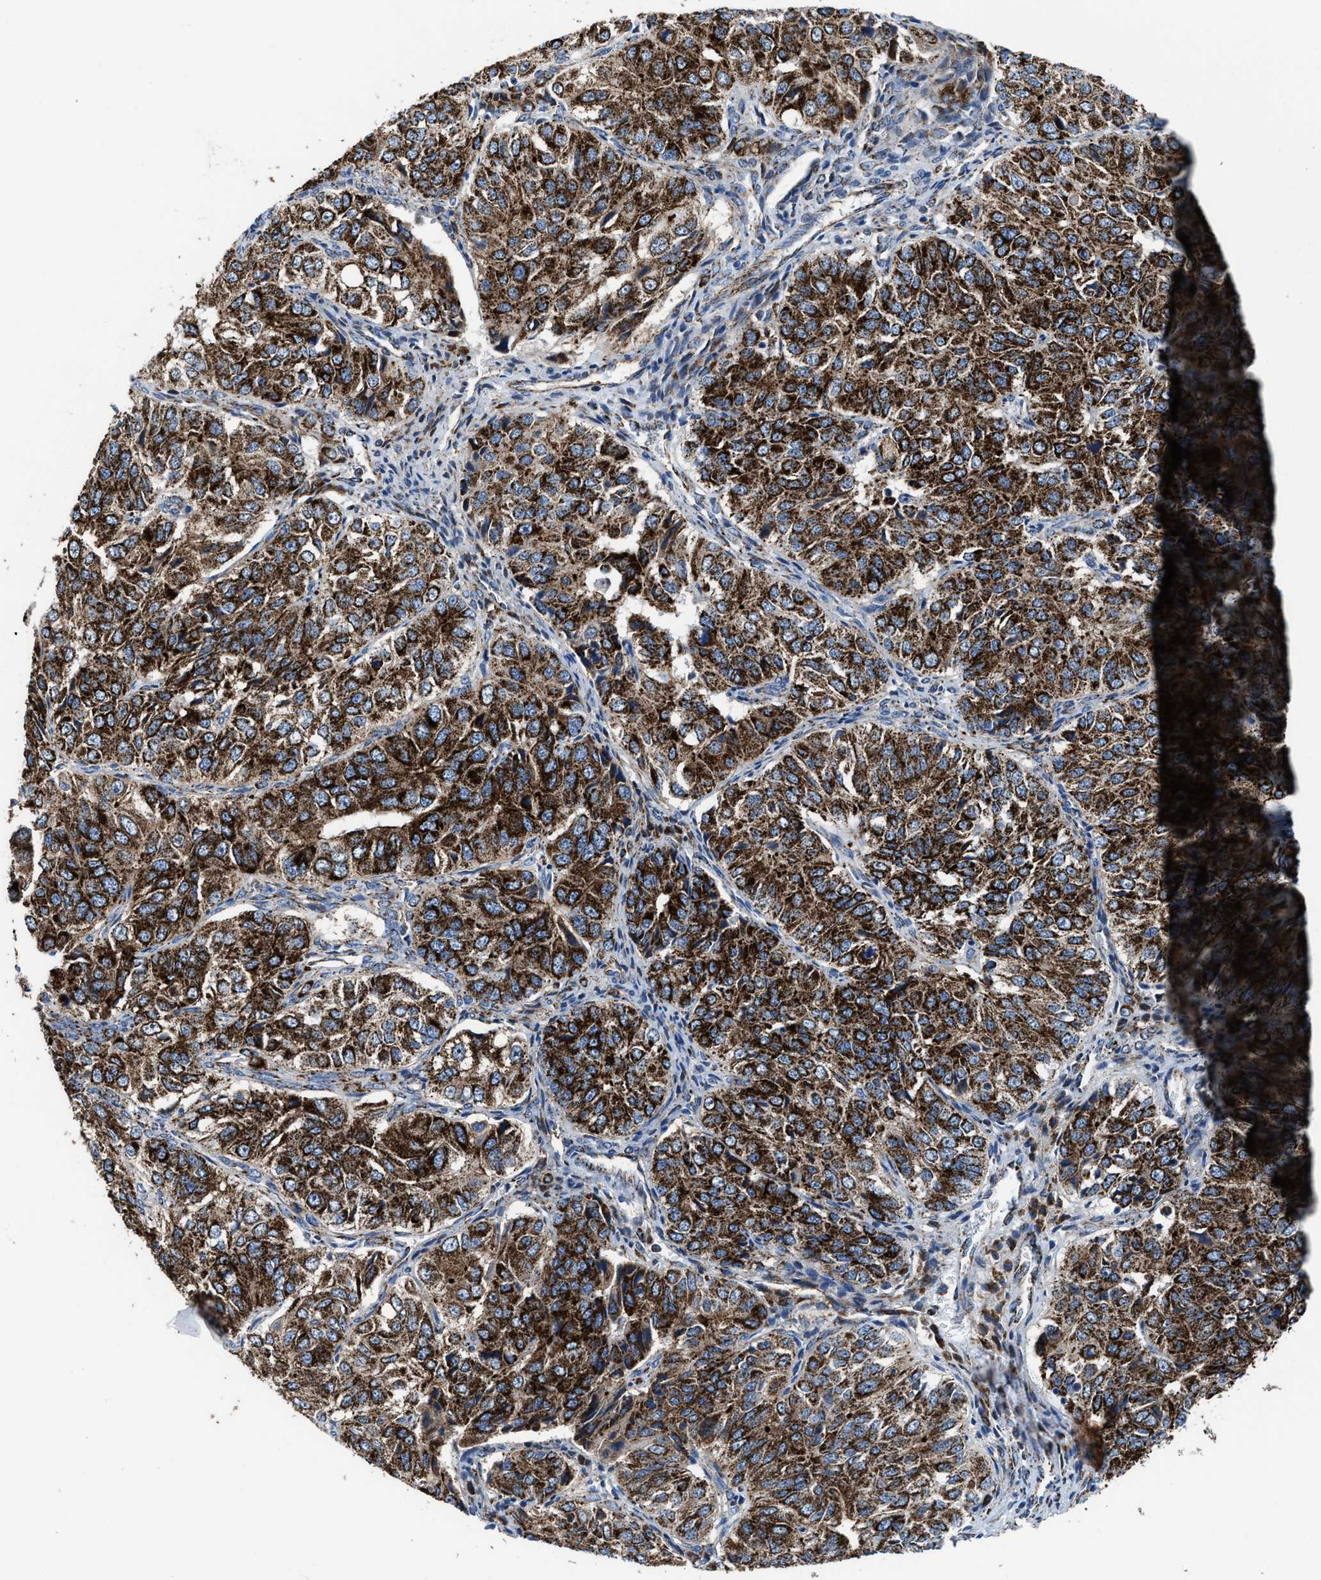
{"staining": {"intensity": "strong", "quantity": ">75%", "location": "cytoplasmic/membranous"}, "tissue": "ovarian cancer", "cell_type": "Tumor cells", "image_type": "cancer", "snomed": [{"axis": "morphology", "description": "Carcinoma, endometroid"}, {"axis": "topography", "description": "Ovary"}], "caption": "The micrograph shows immunohistochemical staining of ovarian cancer. There is strong cytoplasmic/membranous expression is appreciated in about >75% of tumor cells. (brown staining indicates protein expression, while blue staining denotes nuclei).", "gene": "ALDH1B1", "patient": {"sex": "female", "age": 51}}